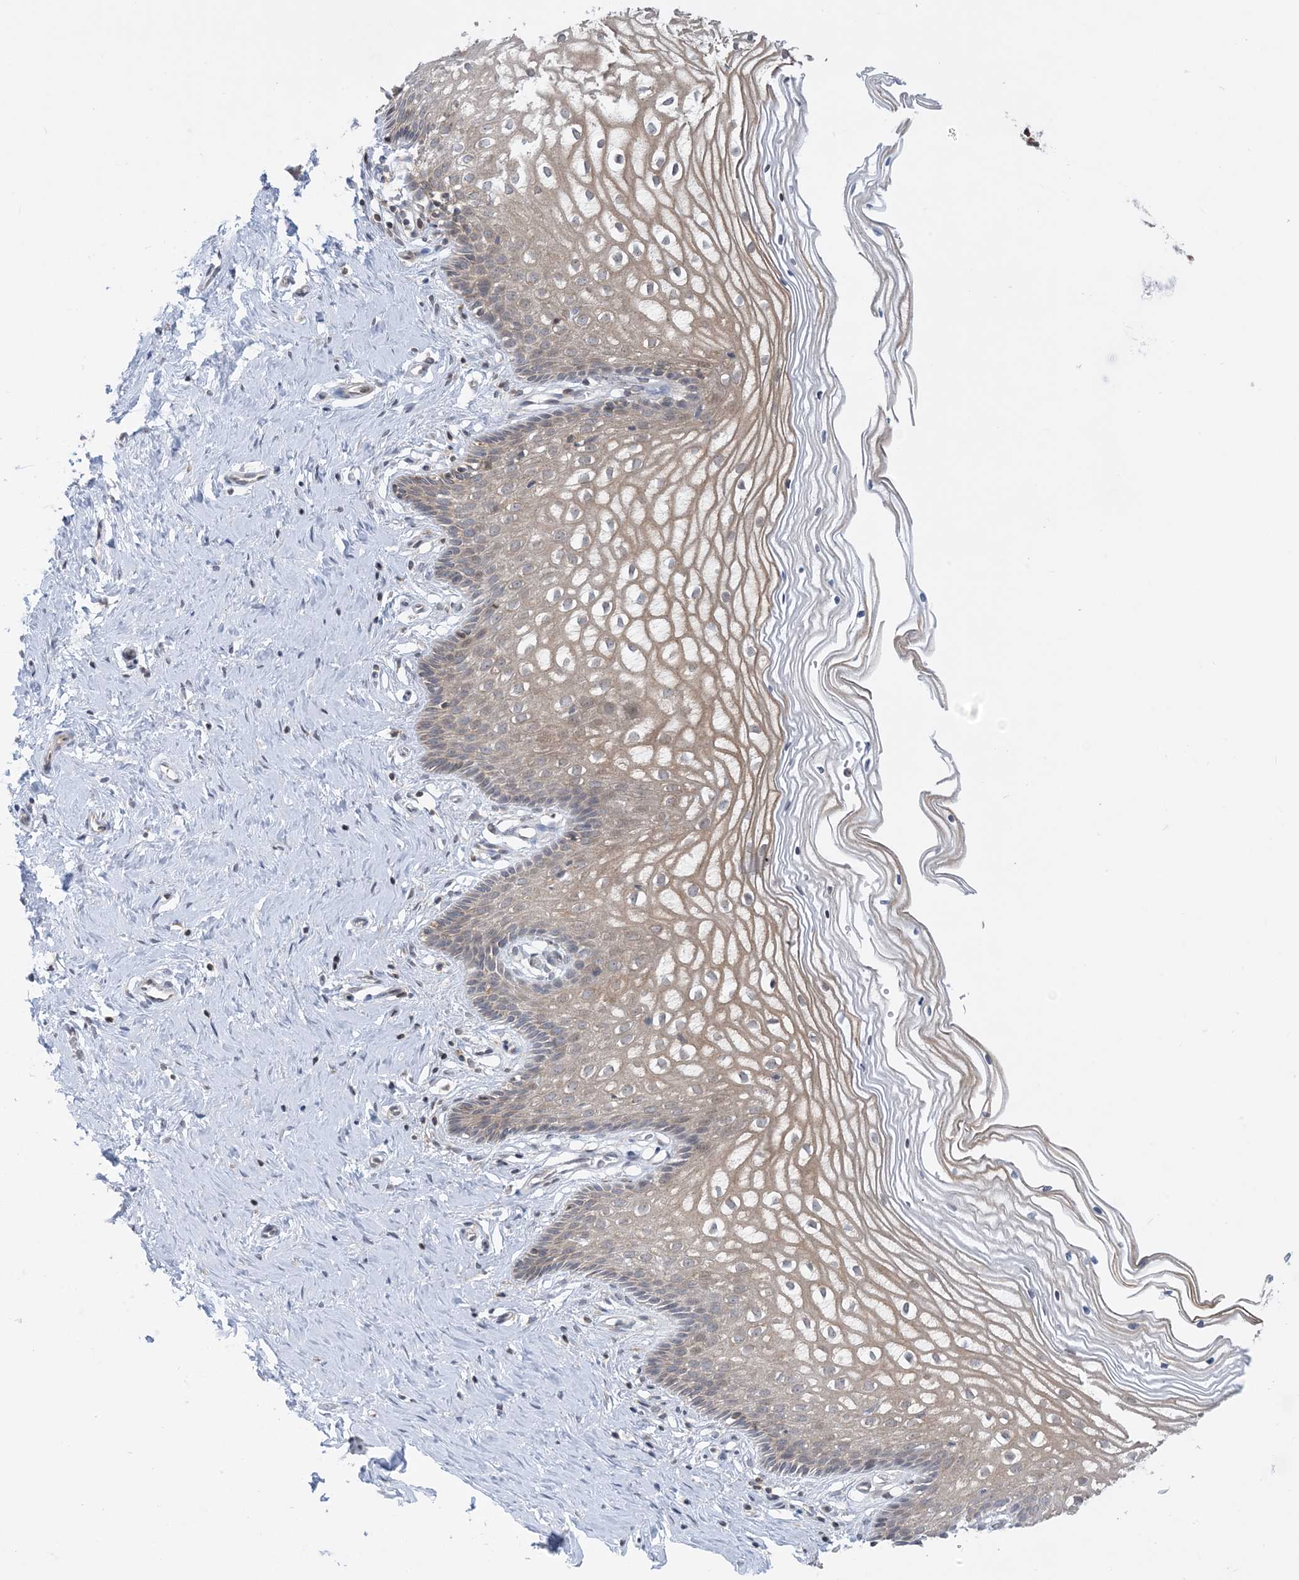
{"staining": {"intensity": "moderate", "quantity": "25%-75%", "location": "cytoplasmic/membranous"}, "tissue": "cervix", "cell_type": "Glandular cells", "image_type": "normal", "snomed": [{"axis": "morphology", "description": "Normal tissue, NOS"}, {"axis": "topography", "description": "Cervix"}], "caption": "The histopathology image shows immunohistochemical staining of benign cervix. There is moderate cytoplasmic/membranous expression is seen in about 25%-75% of glandular cells.", "gene": "CASP4", "patient": {"sex": "female", "age": 33}}